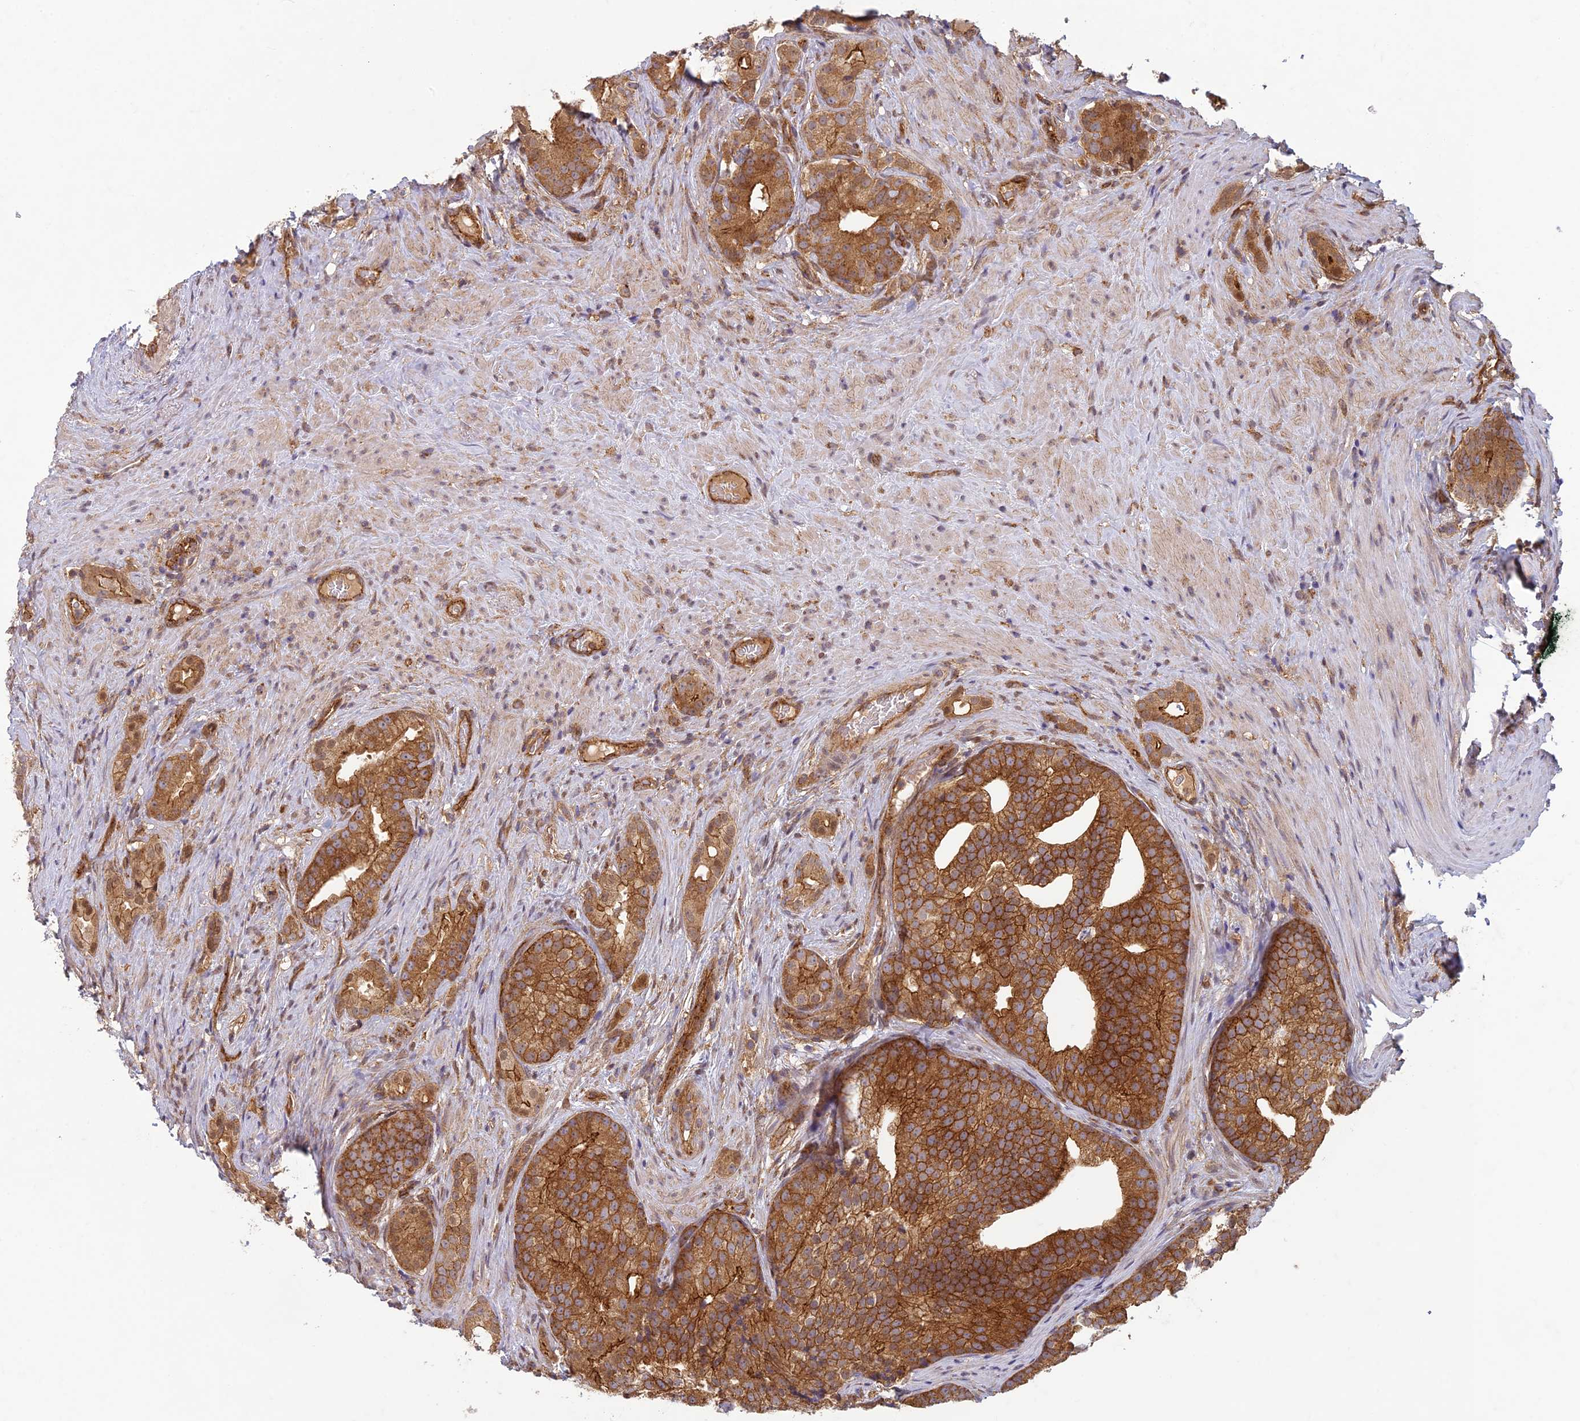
{"staining": {"intensity": "strong", "quantity": ">75%", "location": "cytoplasmic/membranous"}, "tissue": "prostate cancer", "cell_type": "Tumor cells", "image_type": "cancer", "snomed": [{"axis": "morphology", "description": "Adenocarcinoma, Low grade"}, {"axis": "topography", "description": "Prostate"}], "caption": "Immunohistochemical staining of human prostate low-grade adenocarcinoma demonstrates strong cytoplasmic/membranous protein staining in approximately >75% of tumor cells. The staining was performed using DAB (3,3'-diaminobenzidine), with brown indicating positive protein expression. Nuclei are stained blue with hematoxylin.", "gene": "TCF25", "patient": {"sex": "male", "age": 71}}